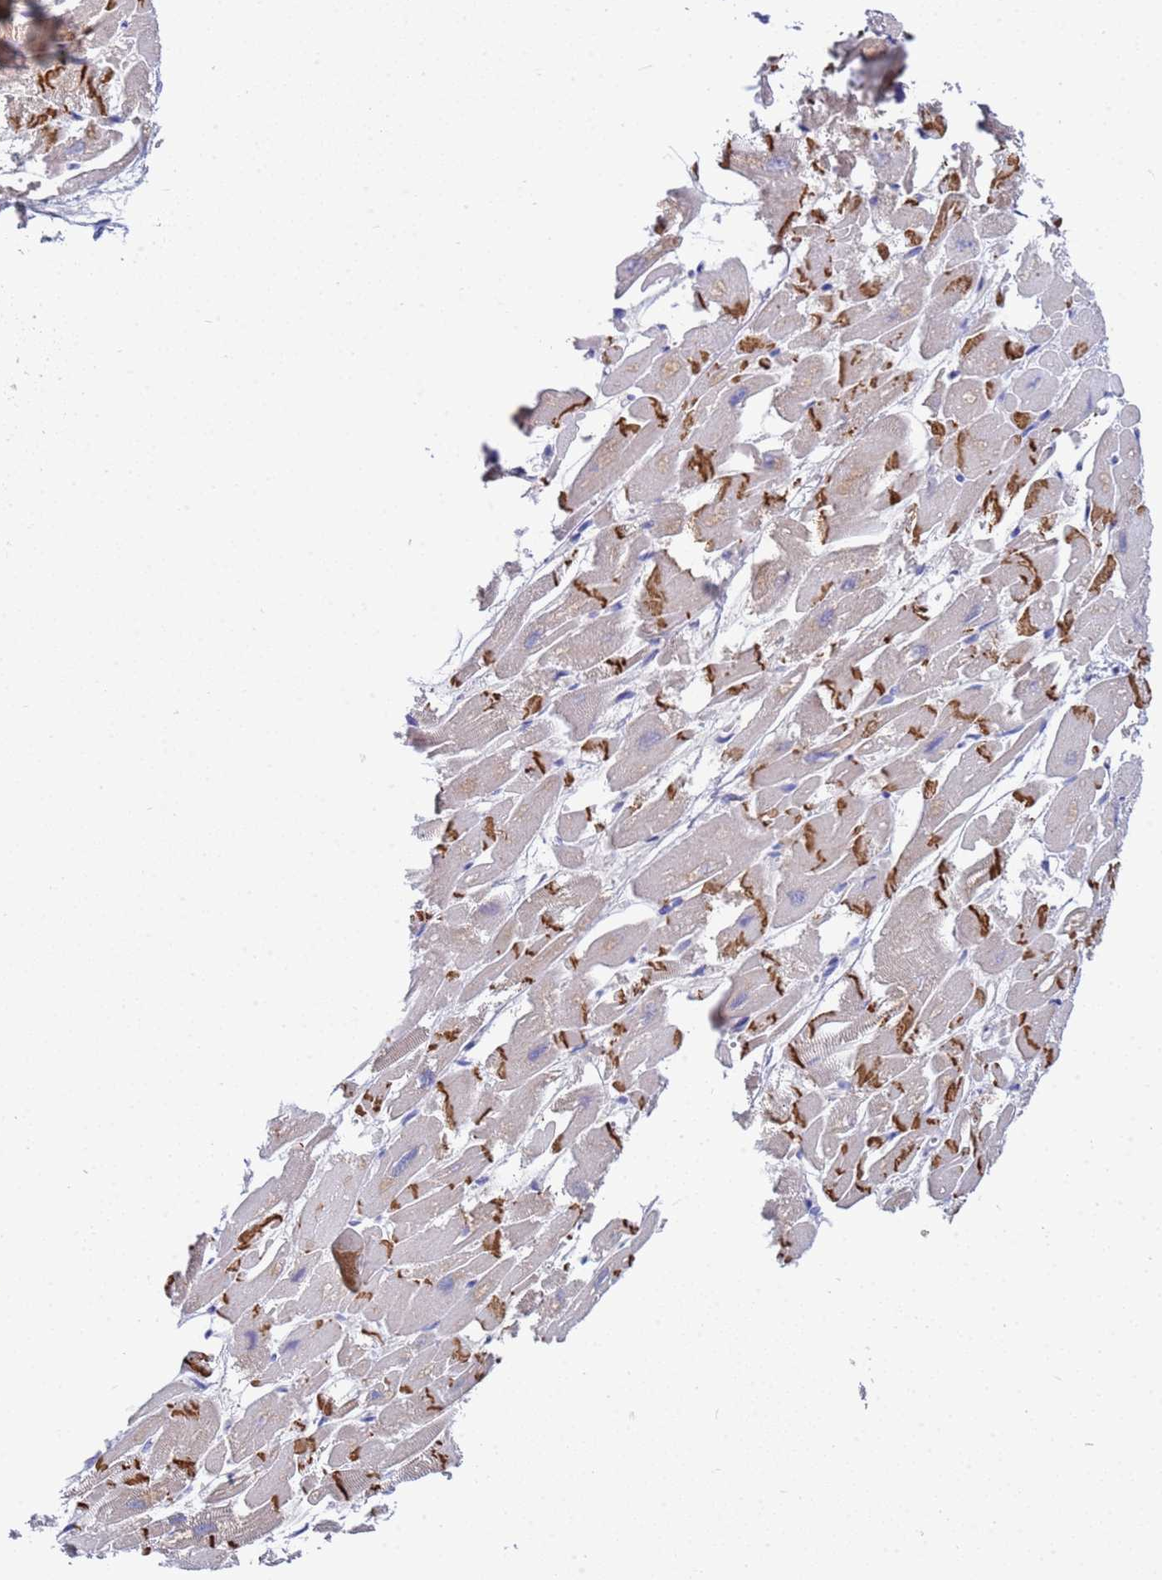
{"staining": {"intensity": "strong", "quantity": "25%-75%", "location": "cytoplasmic/membranous"}, "tissue": "heart muscle", "cell_type": "Cardiomyocytes", "image_type": "normal", "snomed": [{"axis": "morphology", "description": "Normal tissue, NOS"}, {"axis": "topography", "description": "Heart"}], "caption": "The micrograph exhibits a brown stain indicating the presence of a protein in the cytoplasmic/membranous of cardiomyocytes in heart muscle. (Brightfield microscopy of DAB IHC at high magnification).", "gene": "RC3H2", "patient": {"sex": "male", "age": 54}}